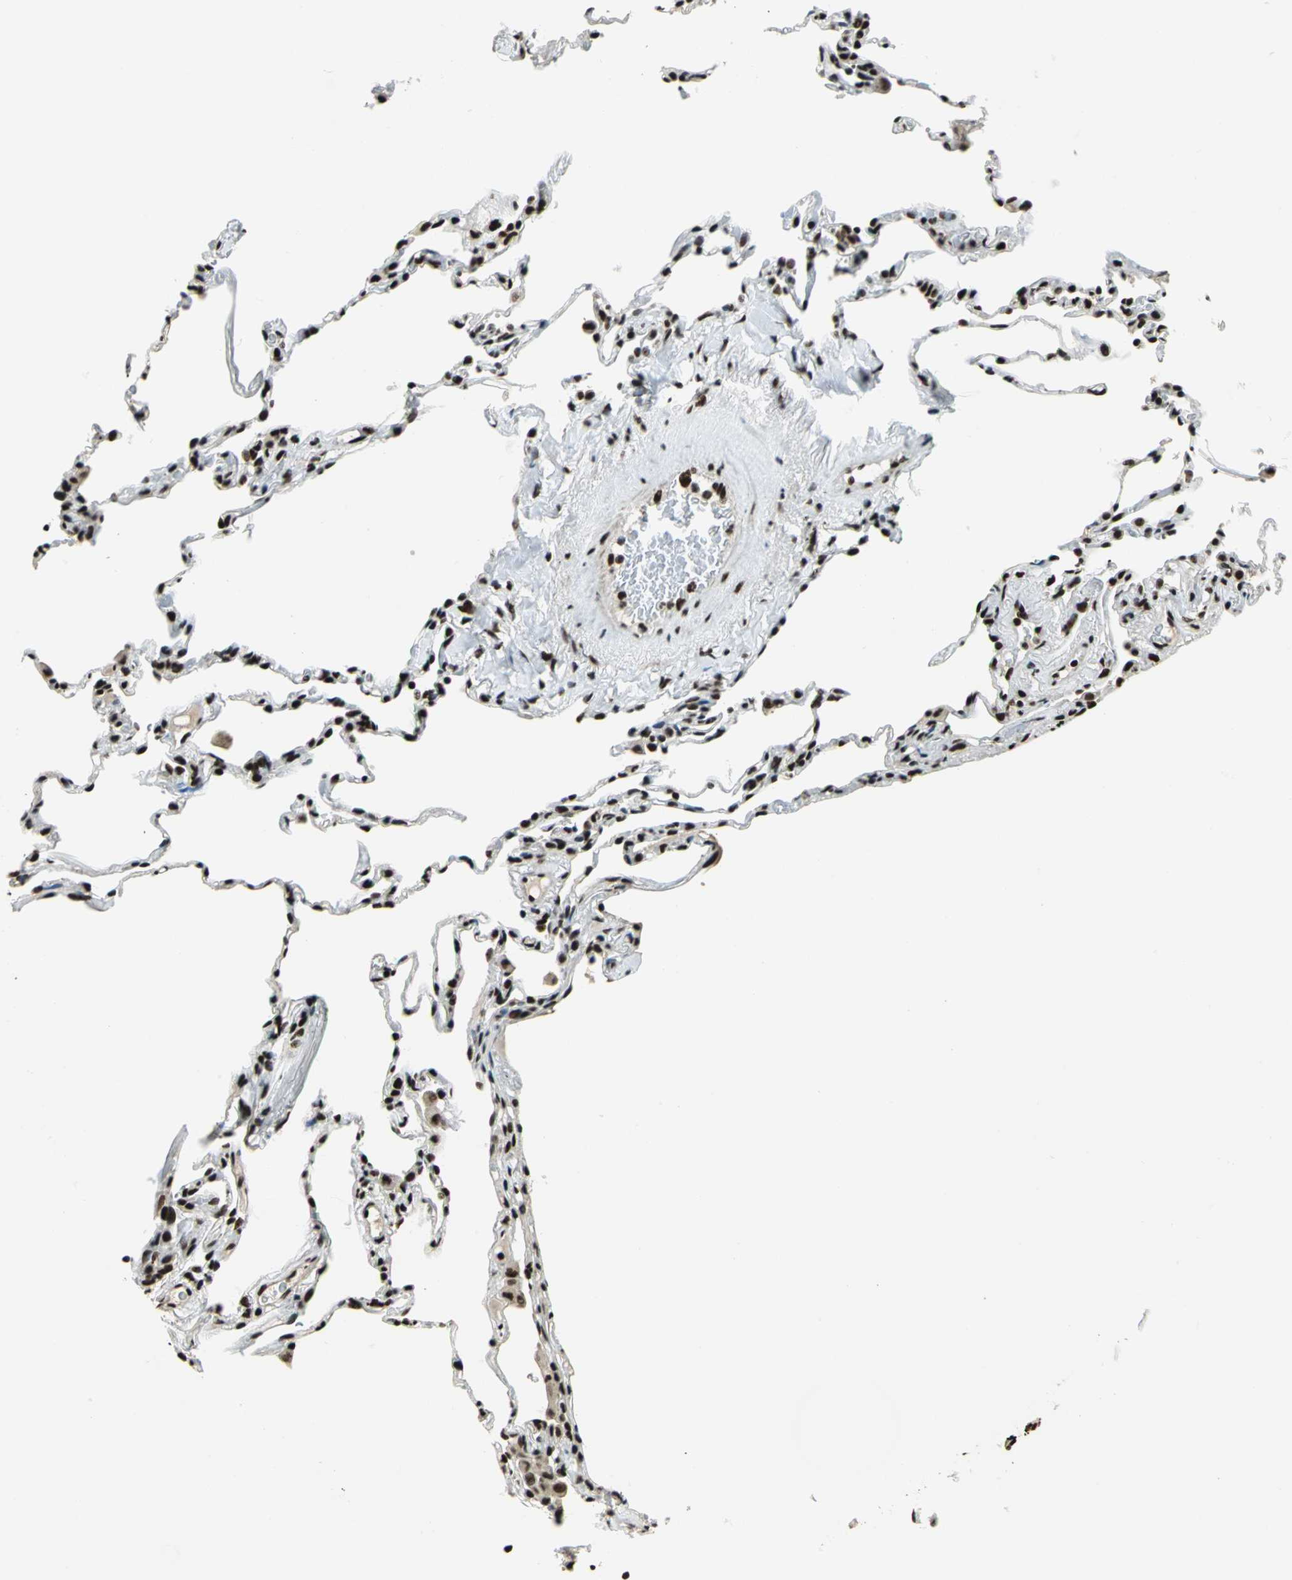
{"staining": {"intensity": "strong", "quantity": ">75%", "location": "nuclear"}, "tissue": "lung", "cell_type": "Alveolar cells", "image_type": "normal", "snomed": [{"axis": "morphology", "description": "Normal tissue, NOS"}, {"axis": "topography", "description": "Lung"}], "caption": "A high amount of strong nuclear expression is identified in about >75% of alveolar cells in benign lung. The staining is performed using DAB (3,3'-diaminobenzidine) brown chromogen to label protein expression. The nuclei are counter-stained blue using hematoxylin.", "gene": "UBTF", "patient": {"sex": "male", "age": 59}}